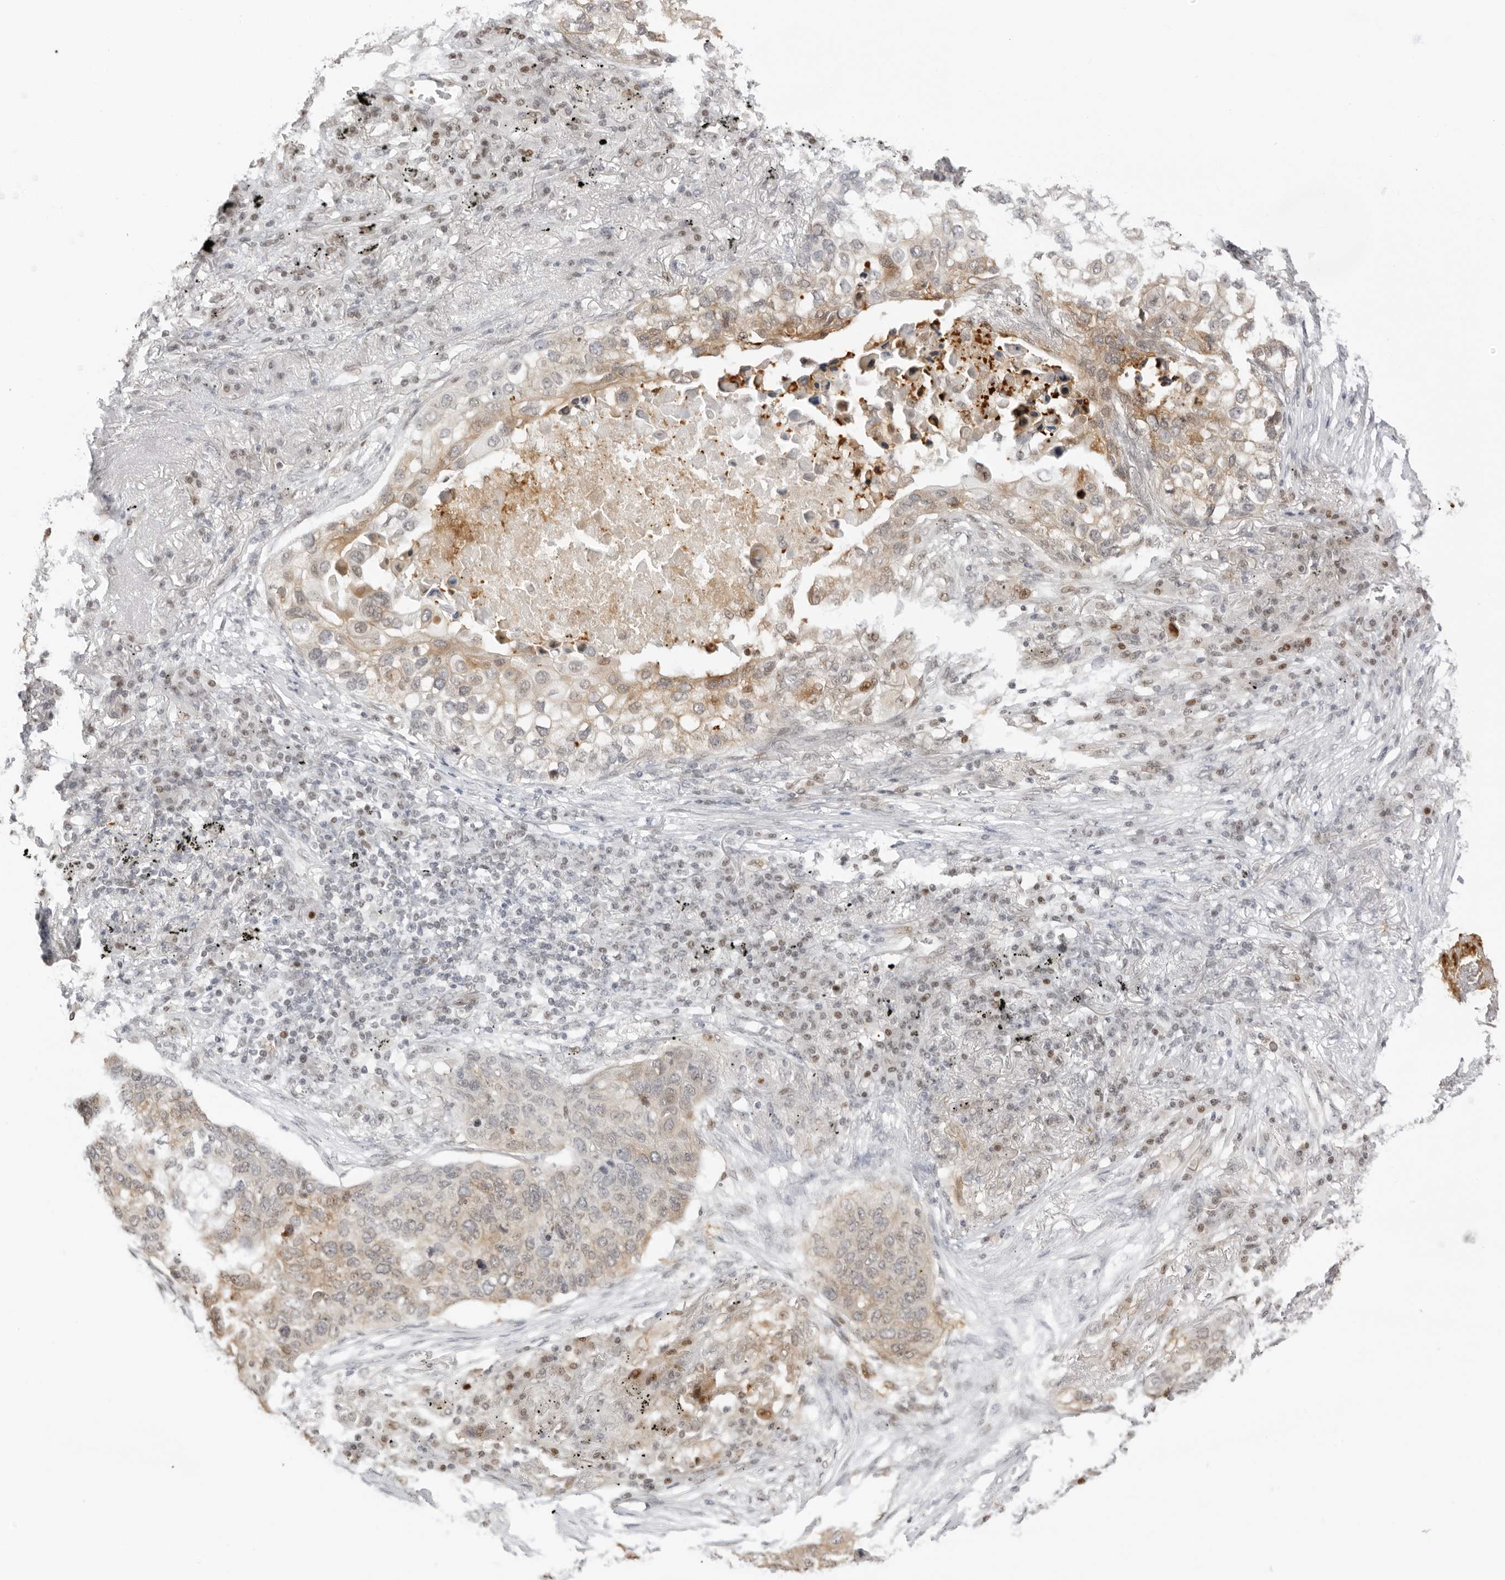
{"staining": {"intensity": "moderate", "quantity": "25%-75%", "location": "cytoplasmic/membranous"}, "tissue": "lung cancer", "cell_type": "Tumor cells", "image_type": "cancer", "snomed": [{"axis": "morphology", "description": "Squamous cell carcinoma, NOS"}, {"axis": "topography", "description": "Lung"}], "caption": "Squamous cell carcinoma (lung) was stained to show a protein in brown. There is medium levels of moderate cytoplasmic/membranous positivity in approximately 25%-75% of tumor cells.", "gene": "RNF146", "patient": {"sex": "female", "age": 63}}